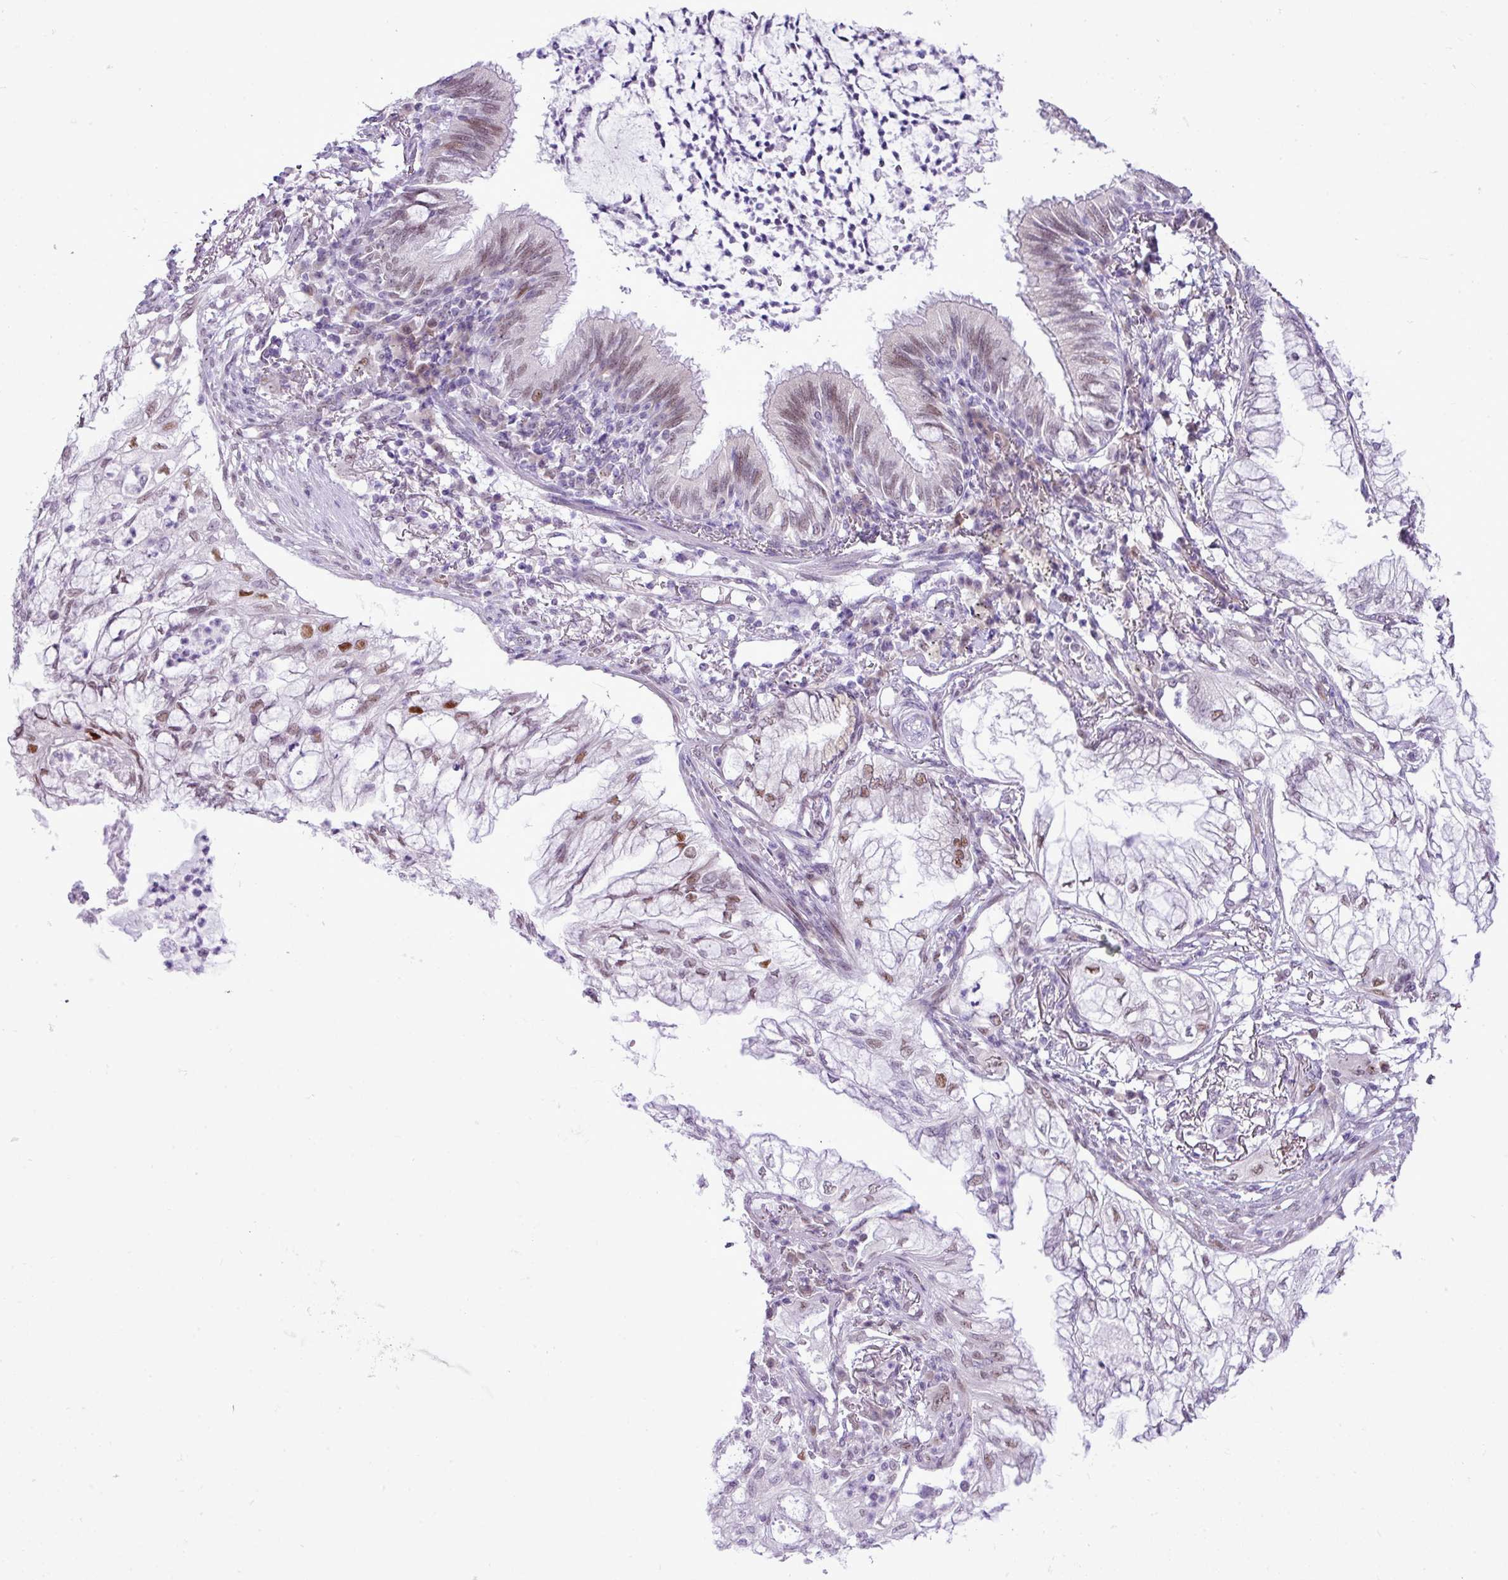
{"staining": {"intensity": "strong", "quantity": "<25%", "location": "nuclear"}, "tissue": "lung cancer", "cell_type": "Tumor cells", "image_type": "cancer", "snomed": [{"axis": "morphology", "description": "Adenocarcinoma, NOS"}, {"axis": "topography", "description": "Lung"}], "caption": "Human adenocarcinoma (lung) stained with a protein marker displays strong staining in tumor cells.", "gene": "ELOA2", "patient": {"sex": "female", "age": 70}}